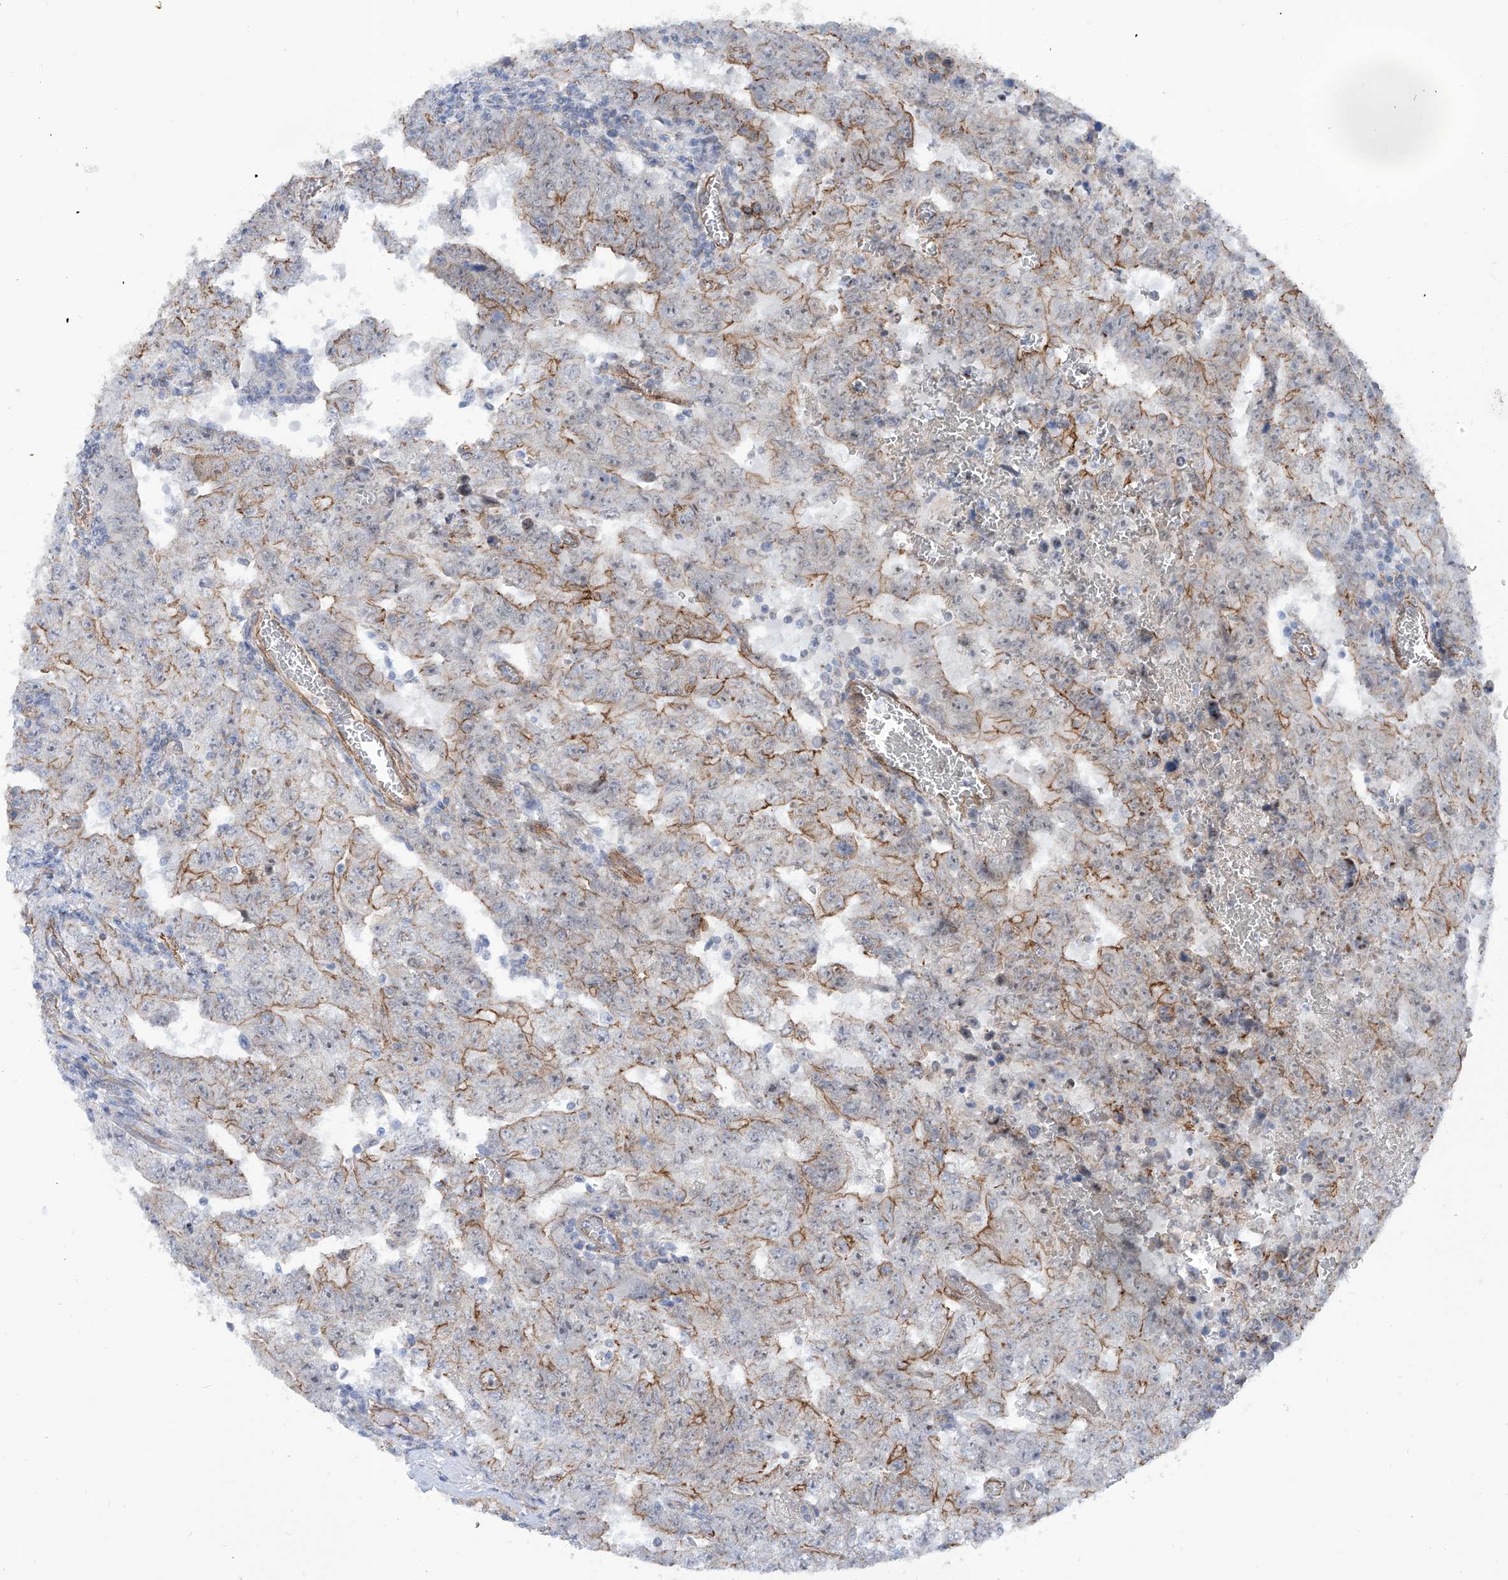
{"staining": {"intensity": "moderate", "quantity": "25%-75%", "location": "cytoplasmic/membranous"}, "tissue": "testis cancer", "cell_type": "Tumor cells", "image_type": "cancer", "snomed": [{"axis": "morphology", "description": "Carcinoma, Embryonal, NOS"}, {"axis": "topography", "description": "Testis"}], "caption": "Testis cancer (embryonal carcinoma) stained for a protein (brown) exhibits moderate cytoplasmic/membranous positive positivity in approximately 25%-75% of tumor cells.", "gene": "ZNF490", "patient": {"sex": "male", "age": 26}}